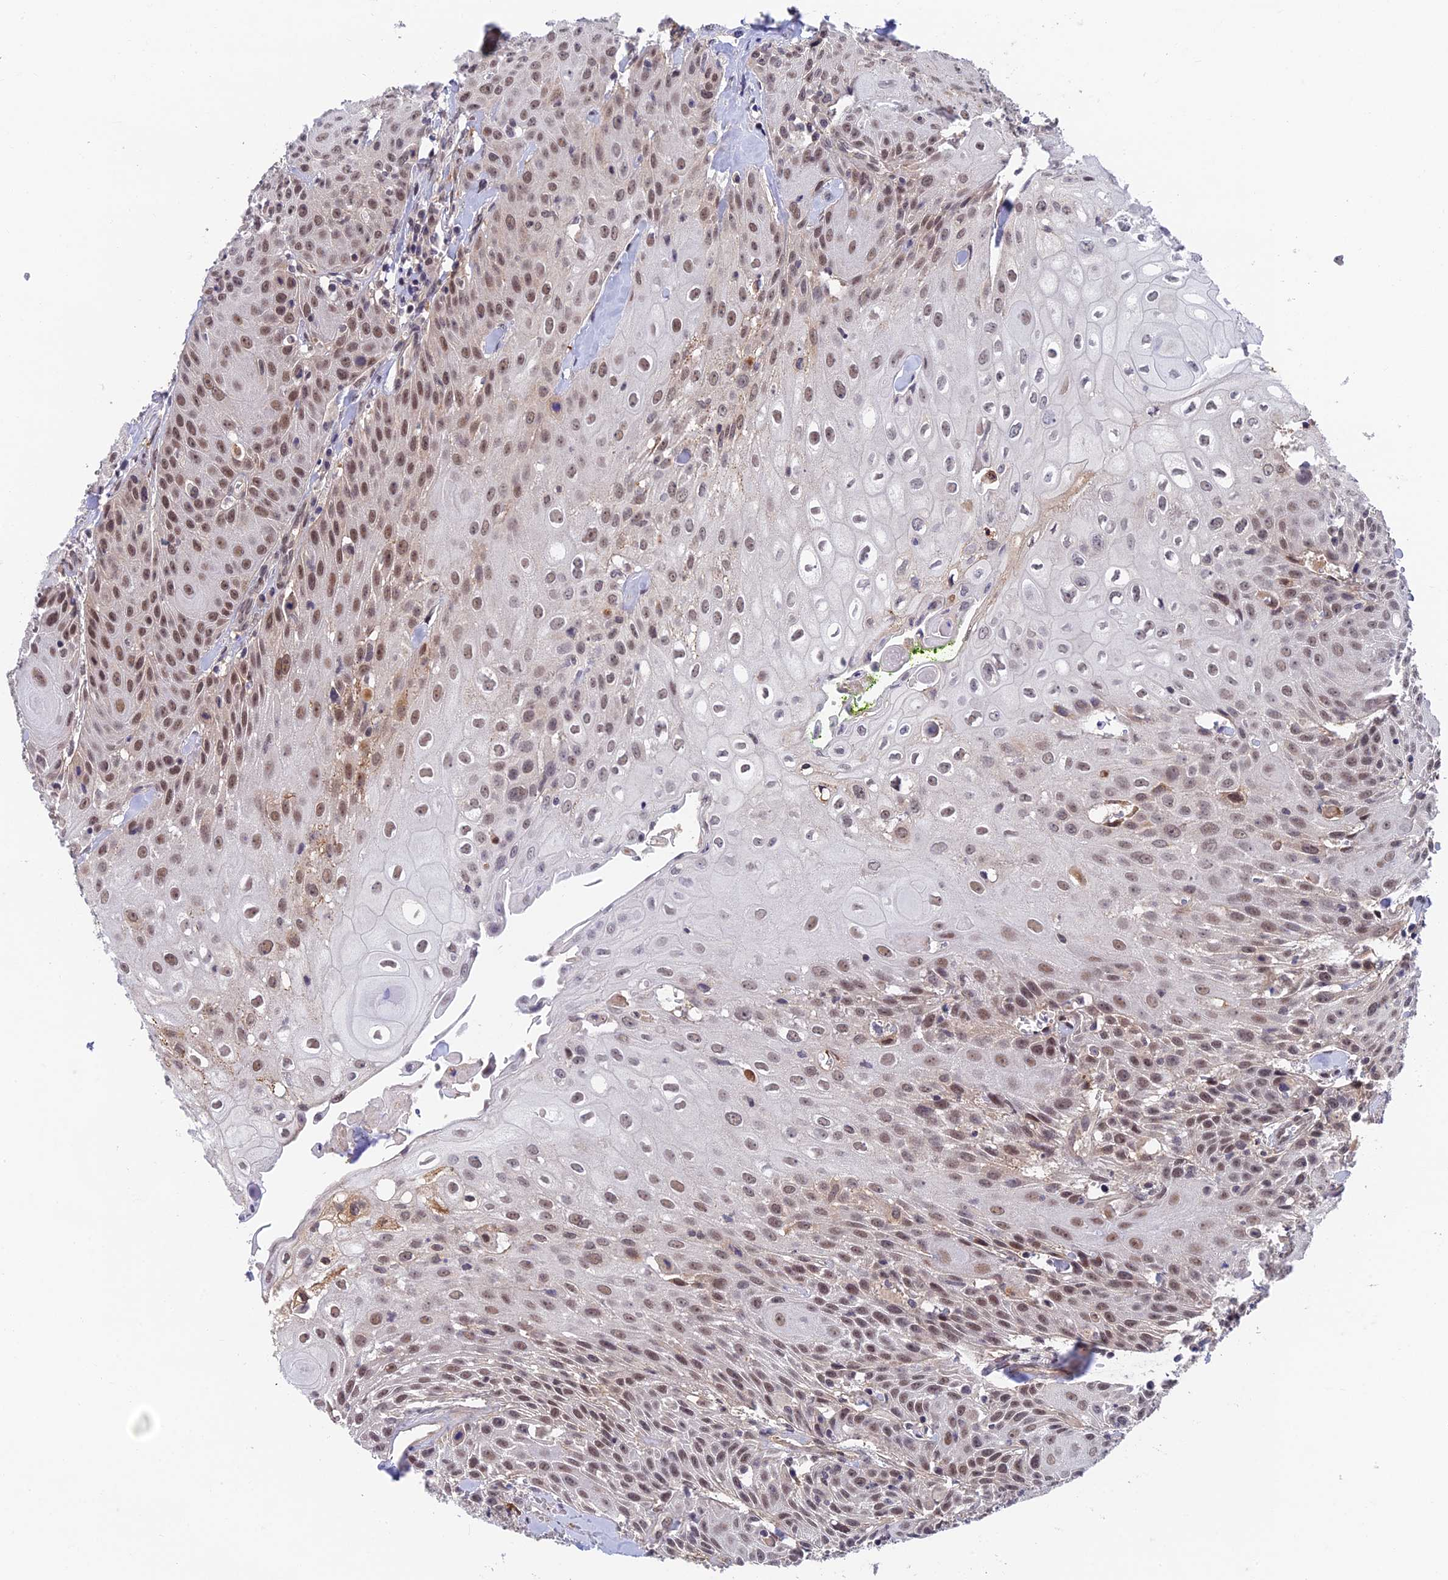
{"staining": {"intensity": "moderate", "quantity": ">75%", "location": "nuclear"}, "tissue": "head and neck cancer", "cell_type": "Tumor cells", "image_type": "cancer", "snomed": [{"axis": "morphology", "description": "Squamous cell carcinoma, NOS"}, {"axis": "topography", "description": "Oral tissue"}, {"axis": "topography", "description": "Head-Neck"}], "caption": "The photomicrograph exhibits staining of head and neck cancer, revealing moderate nuclear protein expression (brown color) within tumor cells.", "gene": "NSMCE1", "patient": {"sex": "female", "age": 82}}